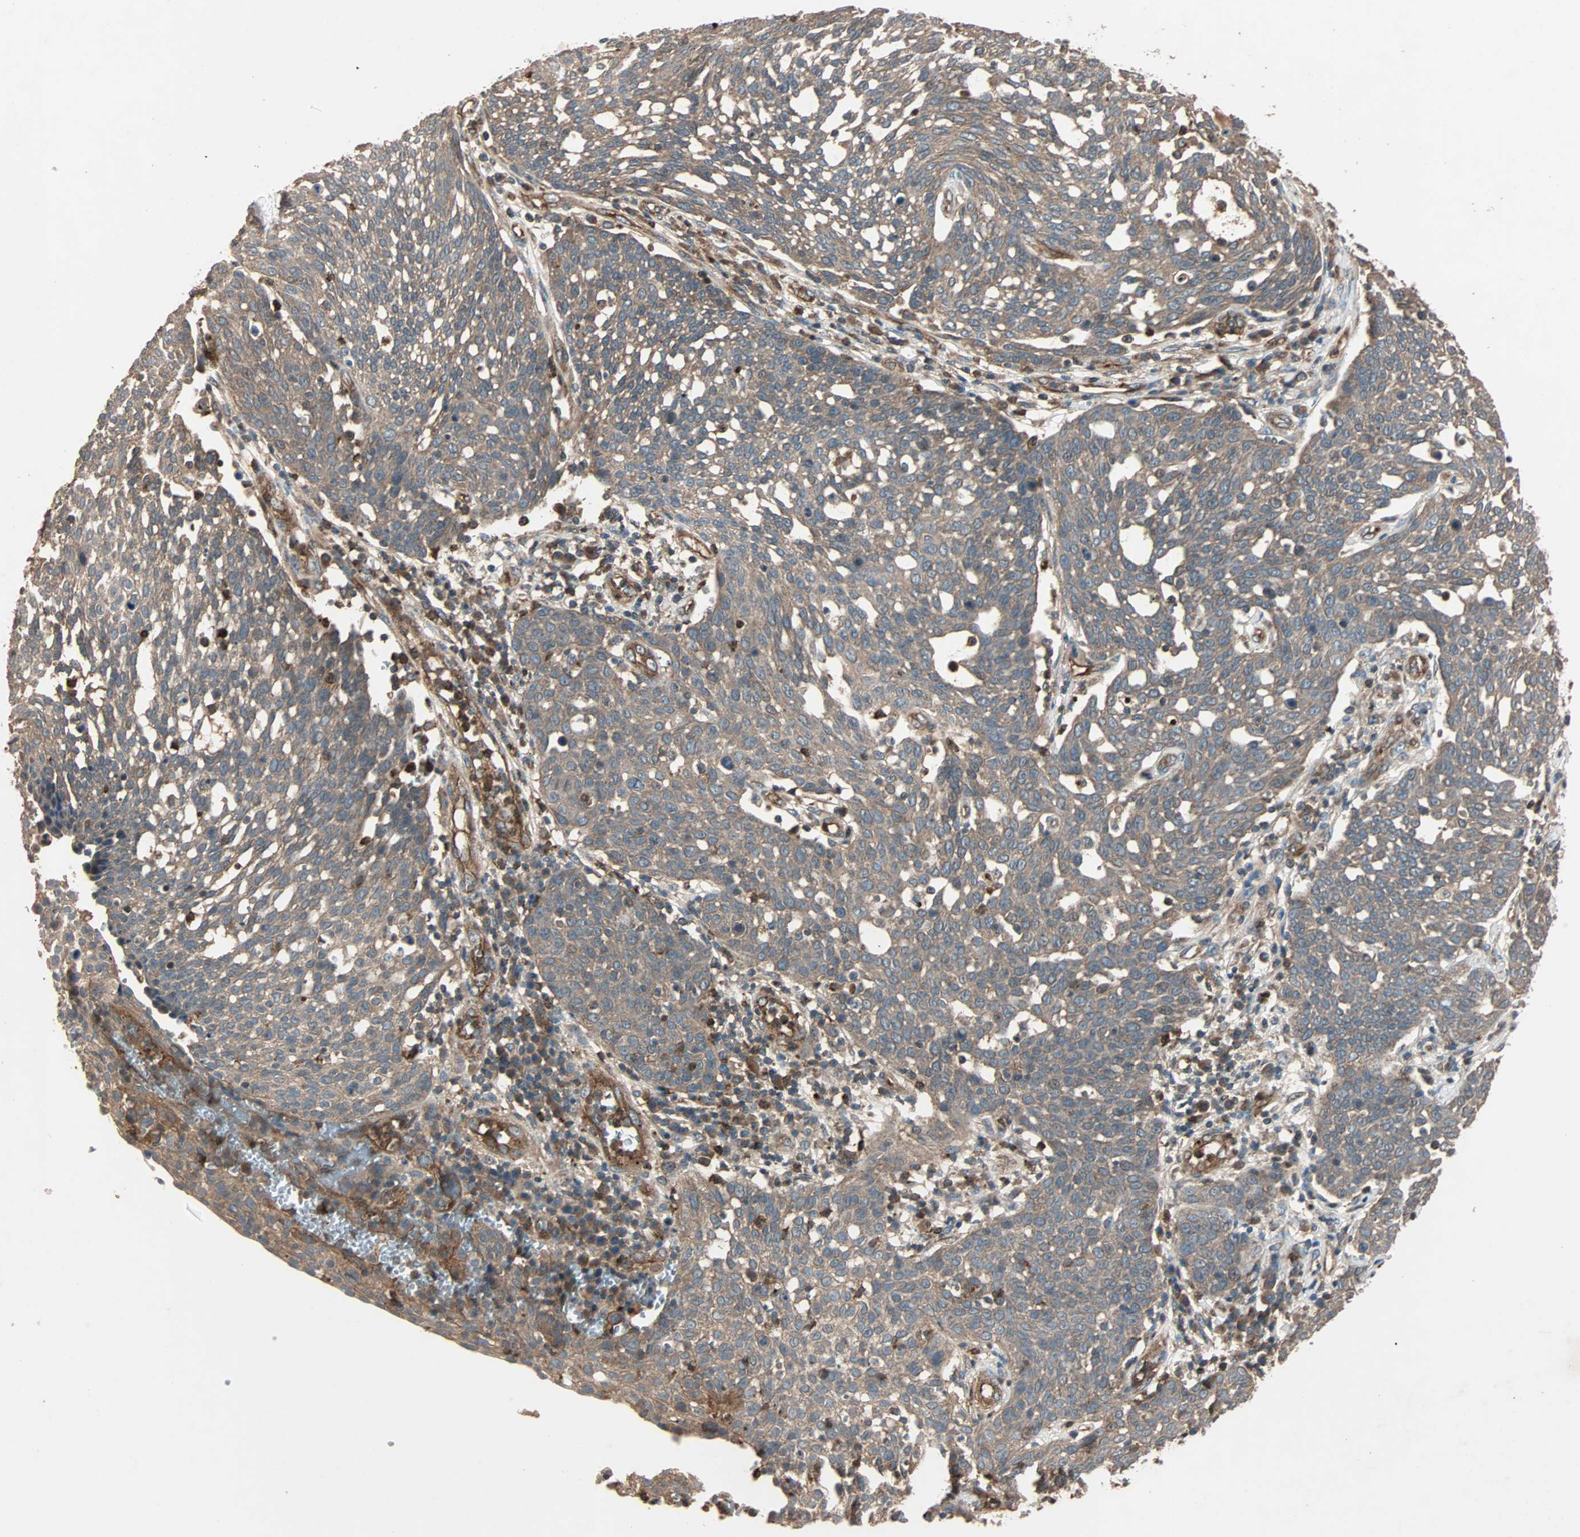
{"staining": {"intensity": "weak", "quantity": ">75%", "location": "cytoplasmic/membranous"}, "tissue": "cervical cancer", "cell_type": "Tumor cells", "image_type": "cancer", "snomed": [{"axis": "morphology", "description": "Squamous cell carcinoma, NOS"}, {"axis": "topography", "description": "Cervix"}], "caption": "The micrograph exhibits a brown stain indicating the presence of a protein in the cytoplasmic/membranous of tumor cells in cervical squamous cell carcinoma. (DAB (3,3'-diaminobenzidine) = brown stain, brightfield microscopy at high magnification).", "gene": "GCK", "patient": {"sex": "female", "age": 34}}